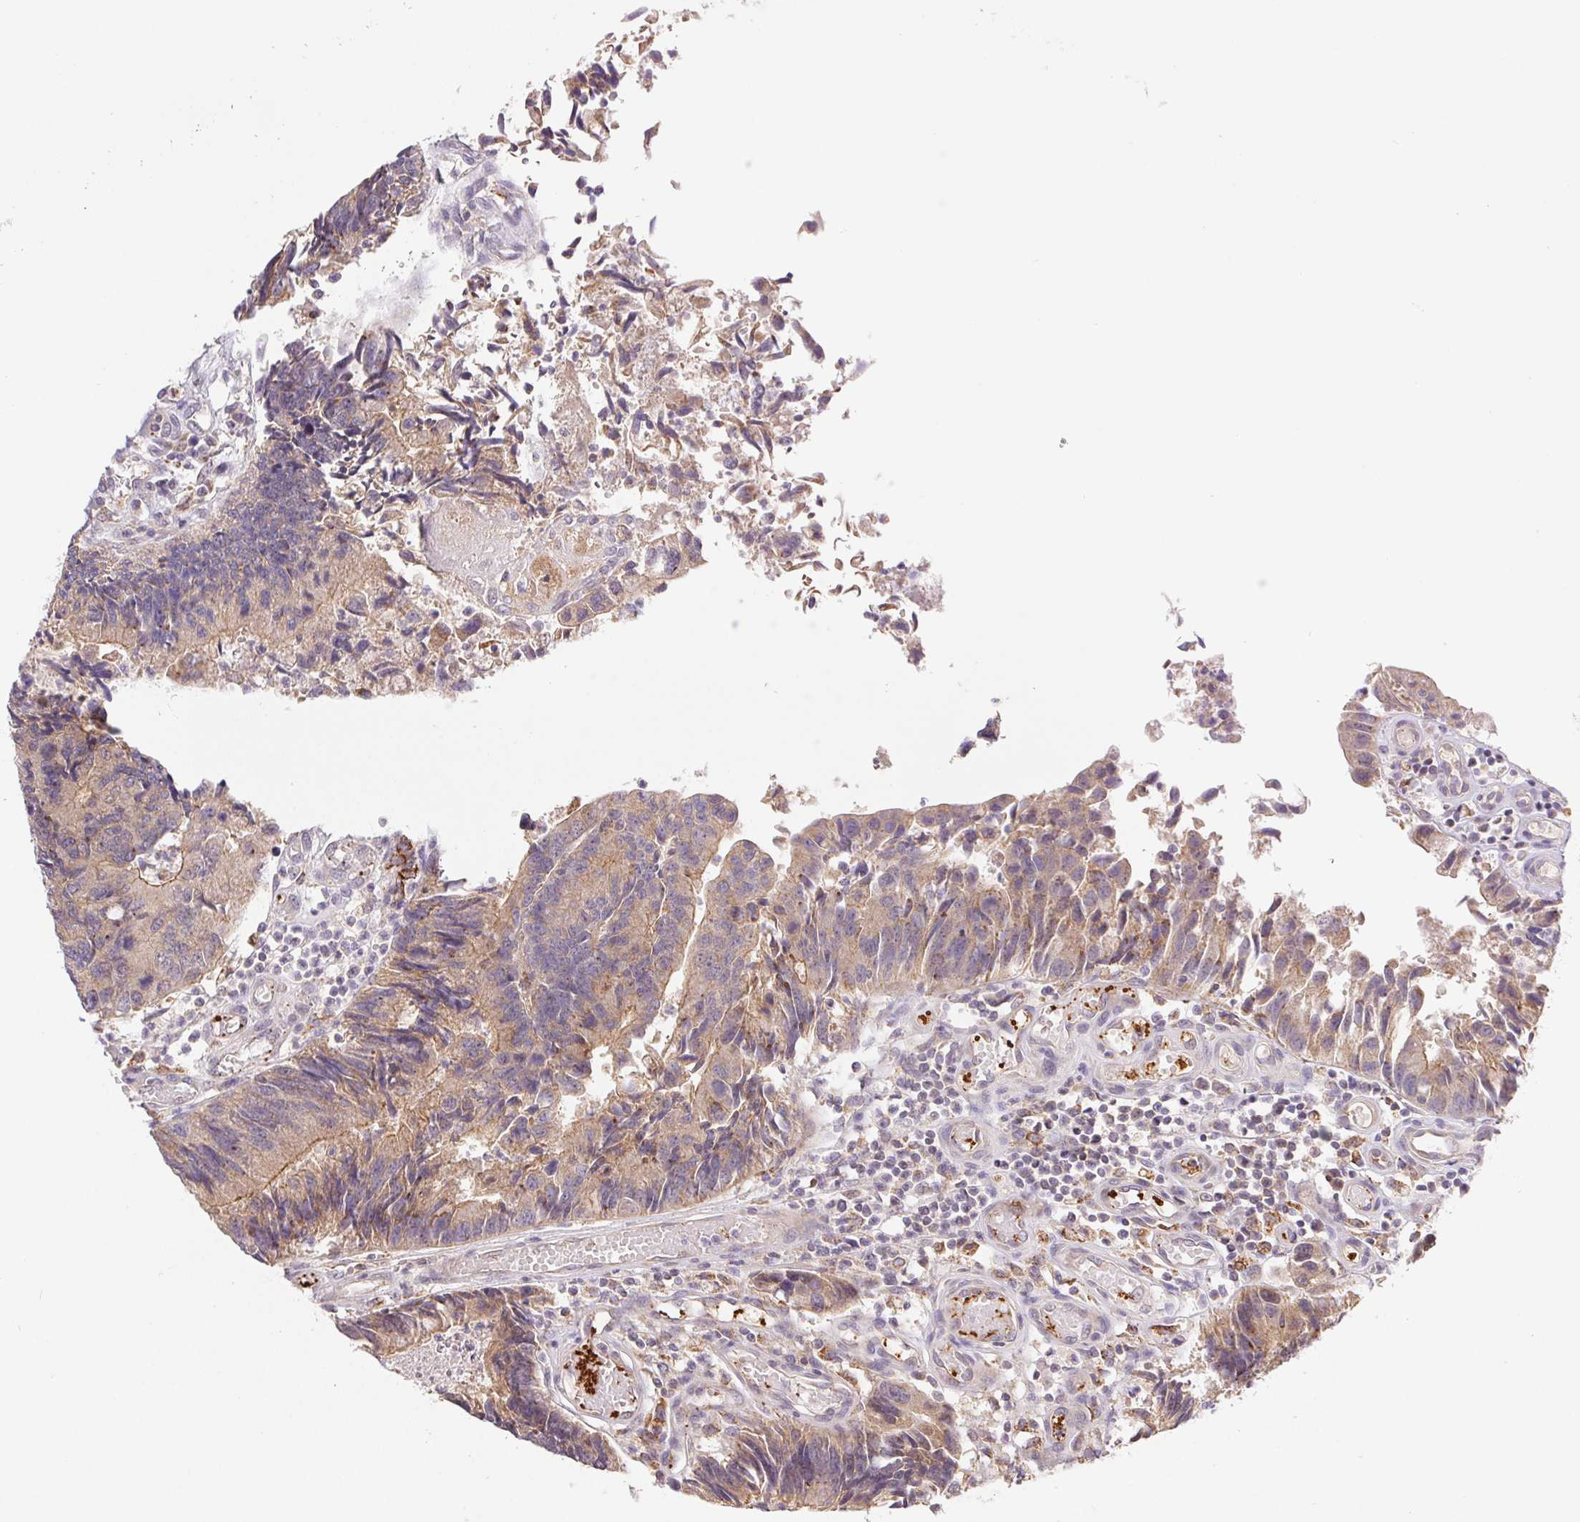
{"staining": {"intensity": "moderate", "quantity": "25%-75%", "location": "cytoplasmic/membranous"}, "tissue": "colorectal cancer", "cell_type": "Tumor cells", "image_type": "cancer", "snomed": [{"axis": "morphology", "description": "Adenocarcinoma, NOS"}, {"axis": "topography", "description": "Colon"}], "caption": "A photomicrograph of human colorectal cancer (adenocarcinoma) stained for a protein demonstrates moderate cytoplasmic/membranous brown staining in tumor cells.", "gene": "EMC6", "patient": {"sex": "female", "age": 67}}